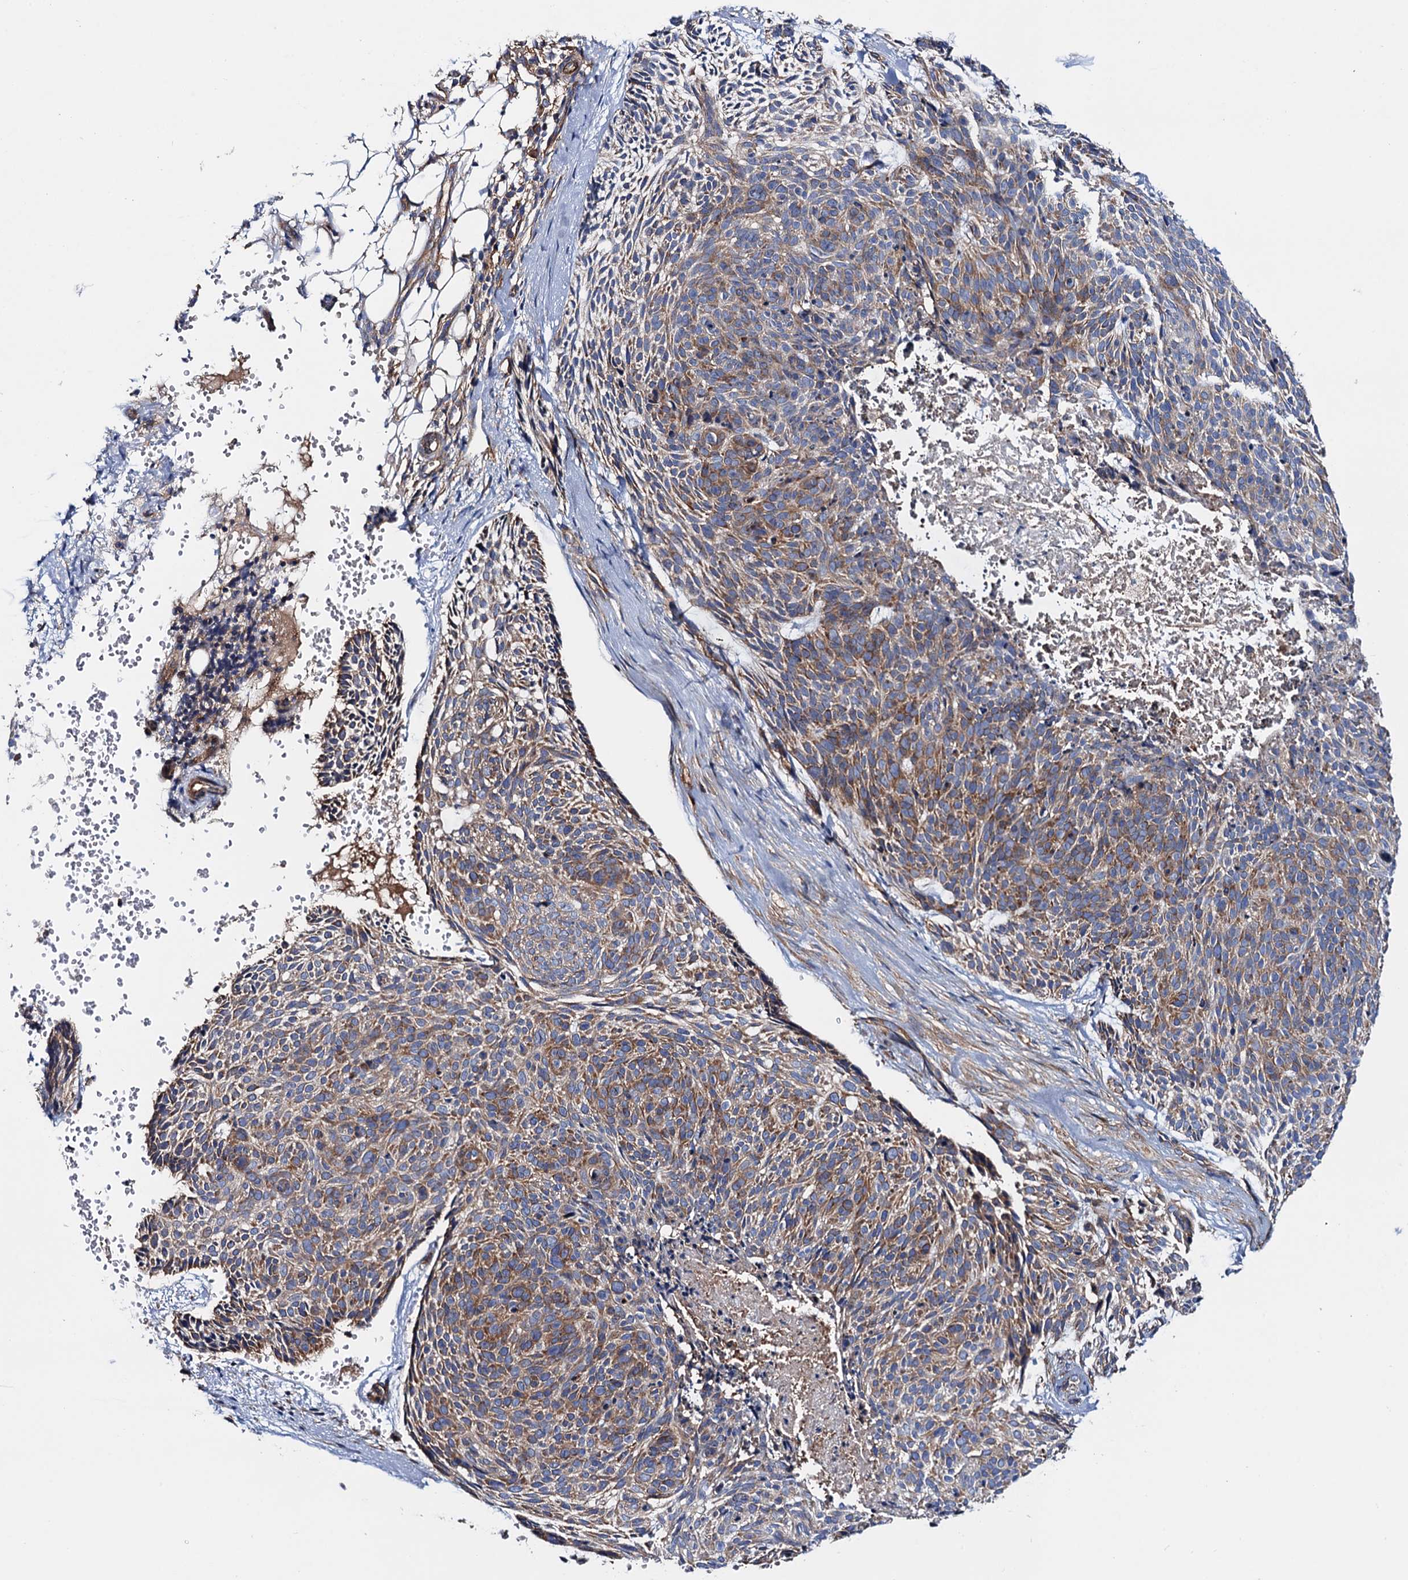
{"staining": {"intensity": "moderate", "quantity": "25%-75%", "location": "cytoplasmic/membranous"}, "tissue": "skin cancer", "cell_type": "Tumor cells", "image_type": "cancer", "snomed": [{"axis": "morphology", "description": "Normal tissue, NOS"}, {"axis": "morphology", "description": "Basal cell carcinoma"}, {"axis": "topography", "description": "Skin"}], "caption": "Human basal cell carcinoma (skin) stained for a protein (brown) demonstrates moderate cytoplasmic/membranous positive staining in approximately 25%-75% of tumor cells.", "gene": "MRPL48", "patient": {"sex": "male", "age": 66}}